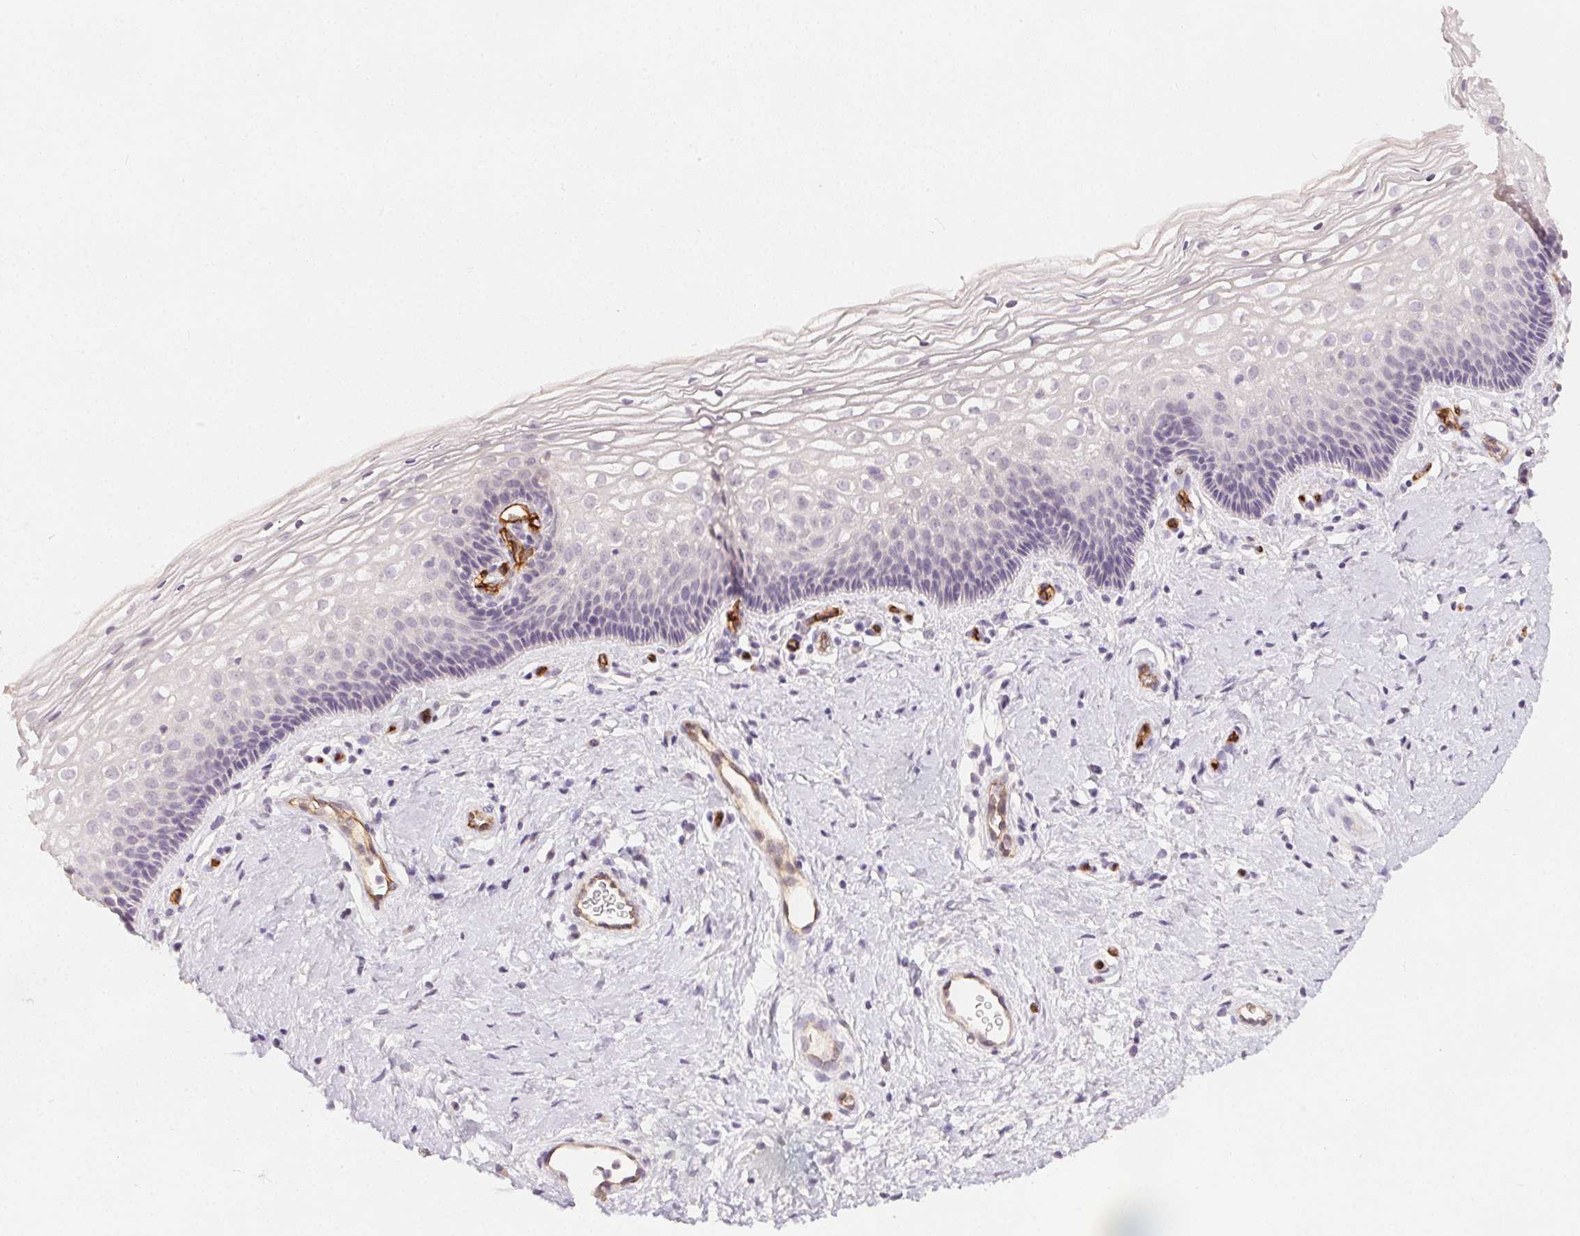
{"staining": {"intensity": "negative", "quantity": "none", "location": "none"}, "tissue": "cervix", "cell_type": "Glandular cells", "image_type": "normal", "snomed": [{"axis": "morphology", "description": "Normal tissue, NOS"}, {"axis": "topography", "description": "Cervix"}], "caption": "High power microscopy histopathology image of an immunohistochemistry (IHC) photomicrograph of normal cervix, revealing no significant staining in glandular cells.", "gene": "PODXL", "patient": {"sex": "female", "age": 34}}